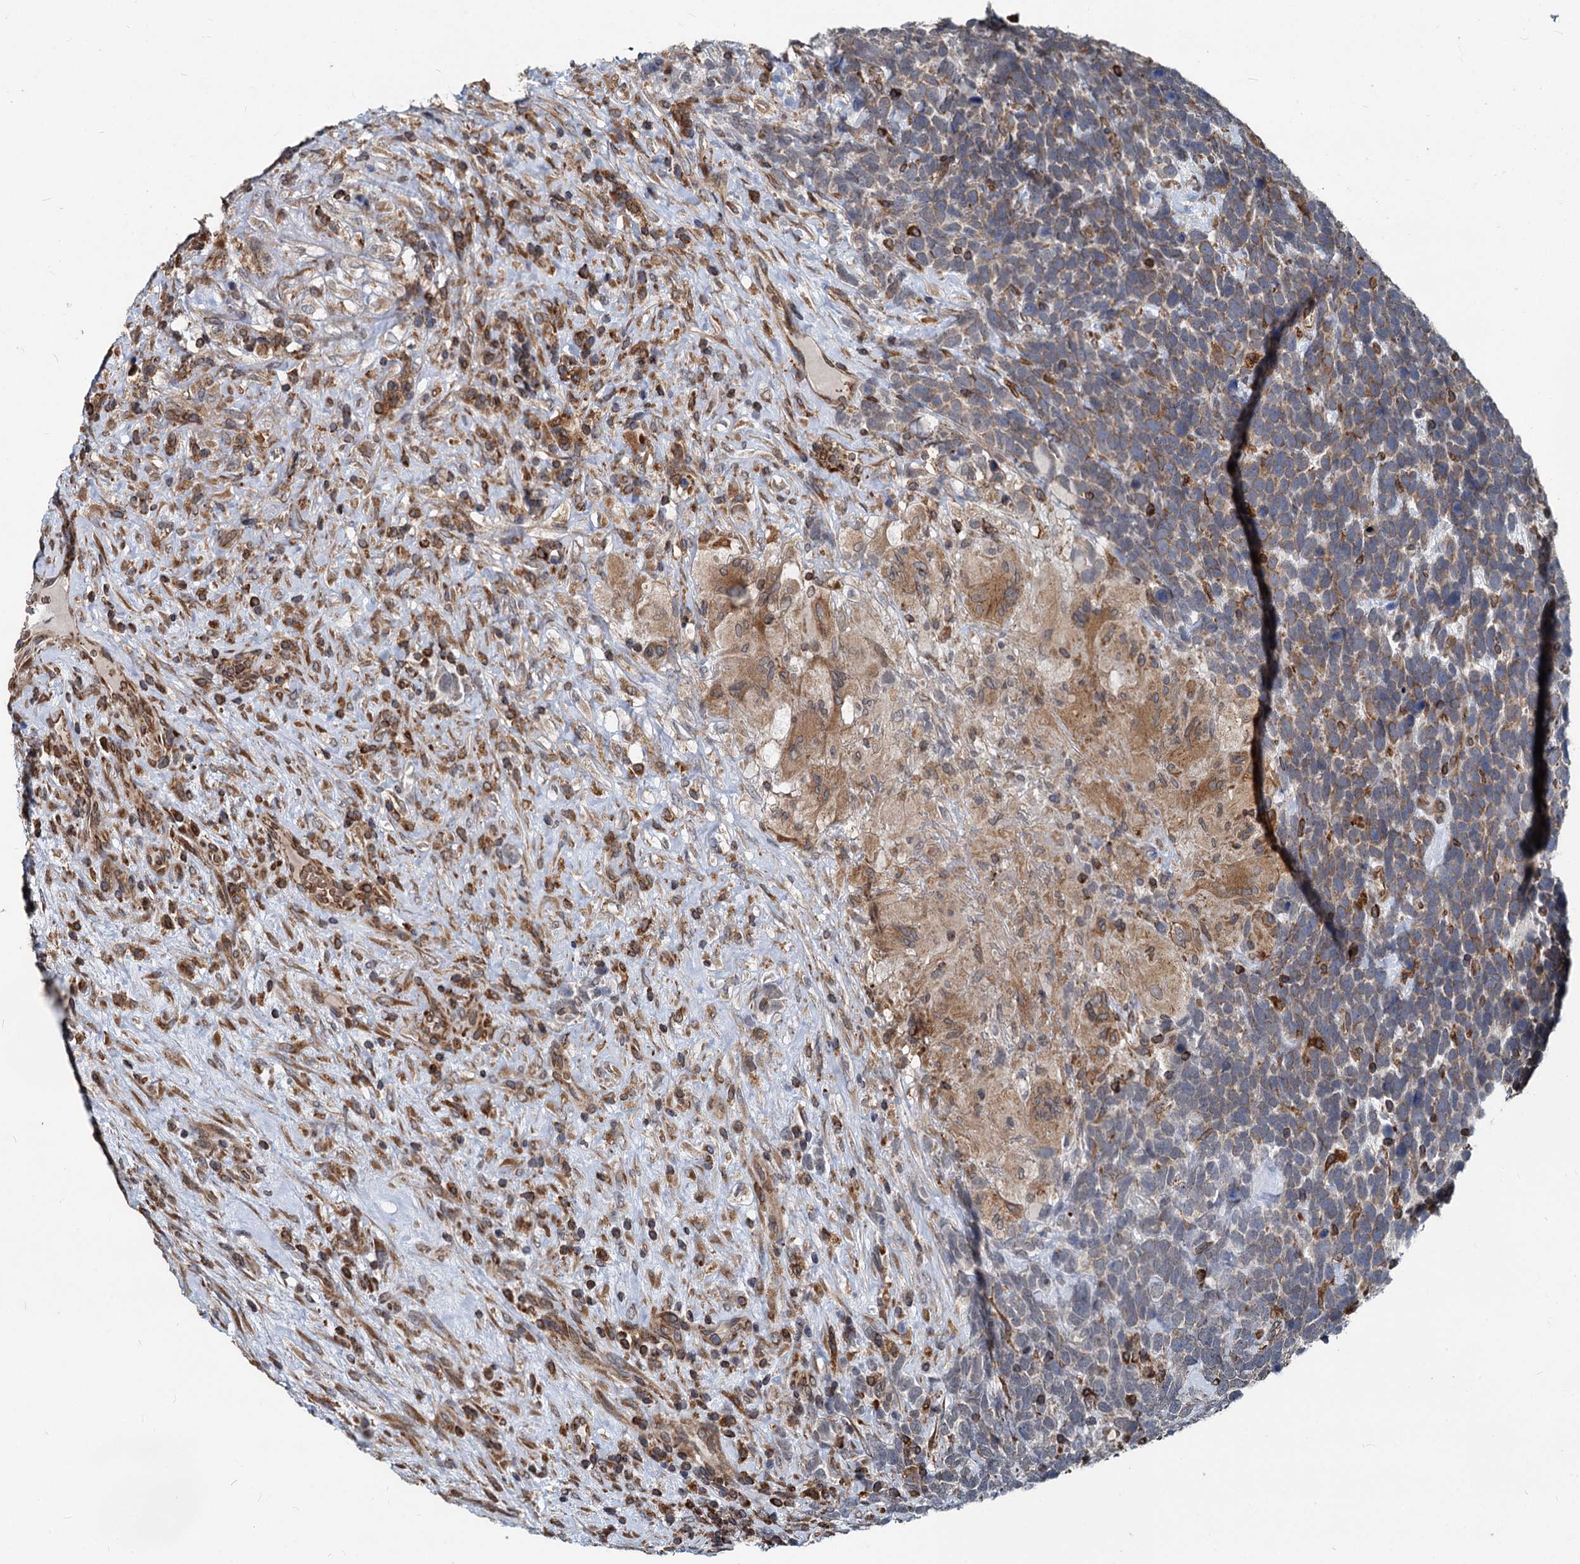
{"staining": {"intensity": "moderate", "quantity": "25%-75%", "location": "cytoplasmic/membranous"}, "tissue": "urothelial cancer", "cell_type": "Tumor cells", "image_type": "cancer", "snomed": [{"axis": "morphology", "description": "Urothelial carcinoma, High grade"}, {"axis": "topography", "description": "Urinary bladder"}], "caption": "Urothelial cancer was stained to show a protein in brown. There is medium levels of moderate cytoplasmic/membranous expression in approximately 25%-75% of tumor cells. Using DAB (brown) and hematoxylin (blue) stains, captured at high magnification using brightfield microscopy.", "gene": "STIM1", "patient": {"sex": "female", "age": 82}}